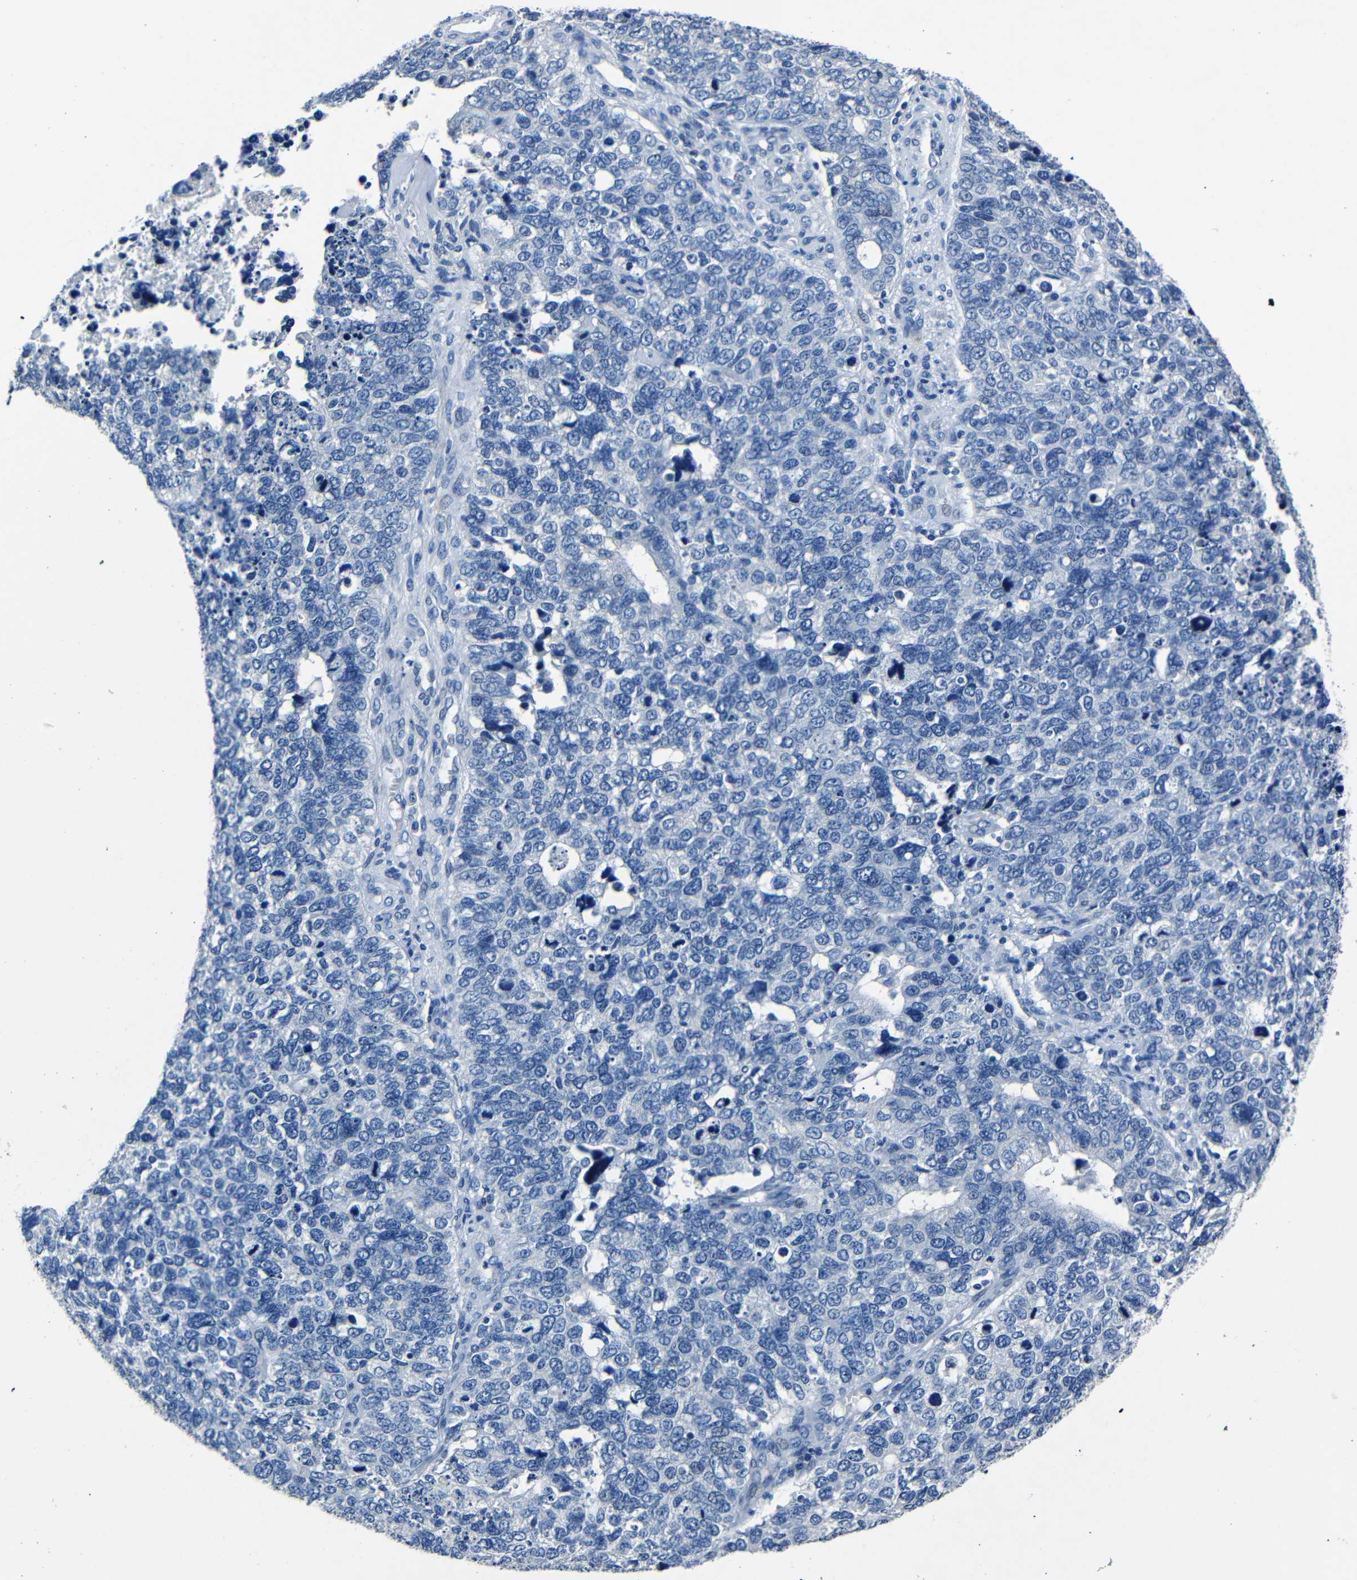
{"staining": {"intensity": "negative", "quantity": "none", "location": "none"}, "tissue": "cervical cancer", "cell_type": "Tumor cells", "image_type": "cancer", "snomed": [{"axis": "morphology", "description": "Squamous cell carcinoma, NOS"}, {"axis": "topography", "description": "Cervix"}], "caption": "Cervical cancer was stained to show a protein in brown. There is no significant expression in tumor cells.", "gene": "NCMAP", "patient": {"sex": "female", "age": 63}}